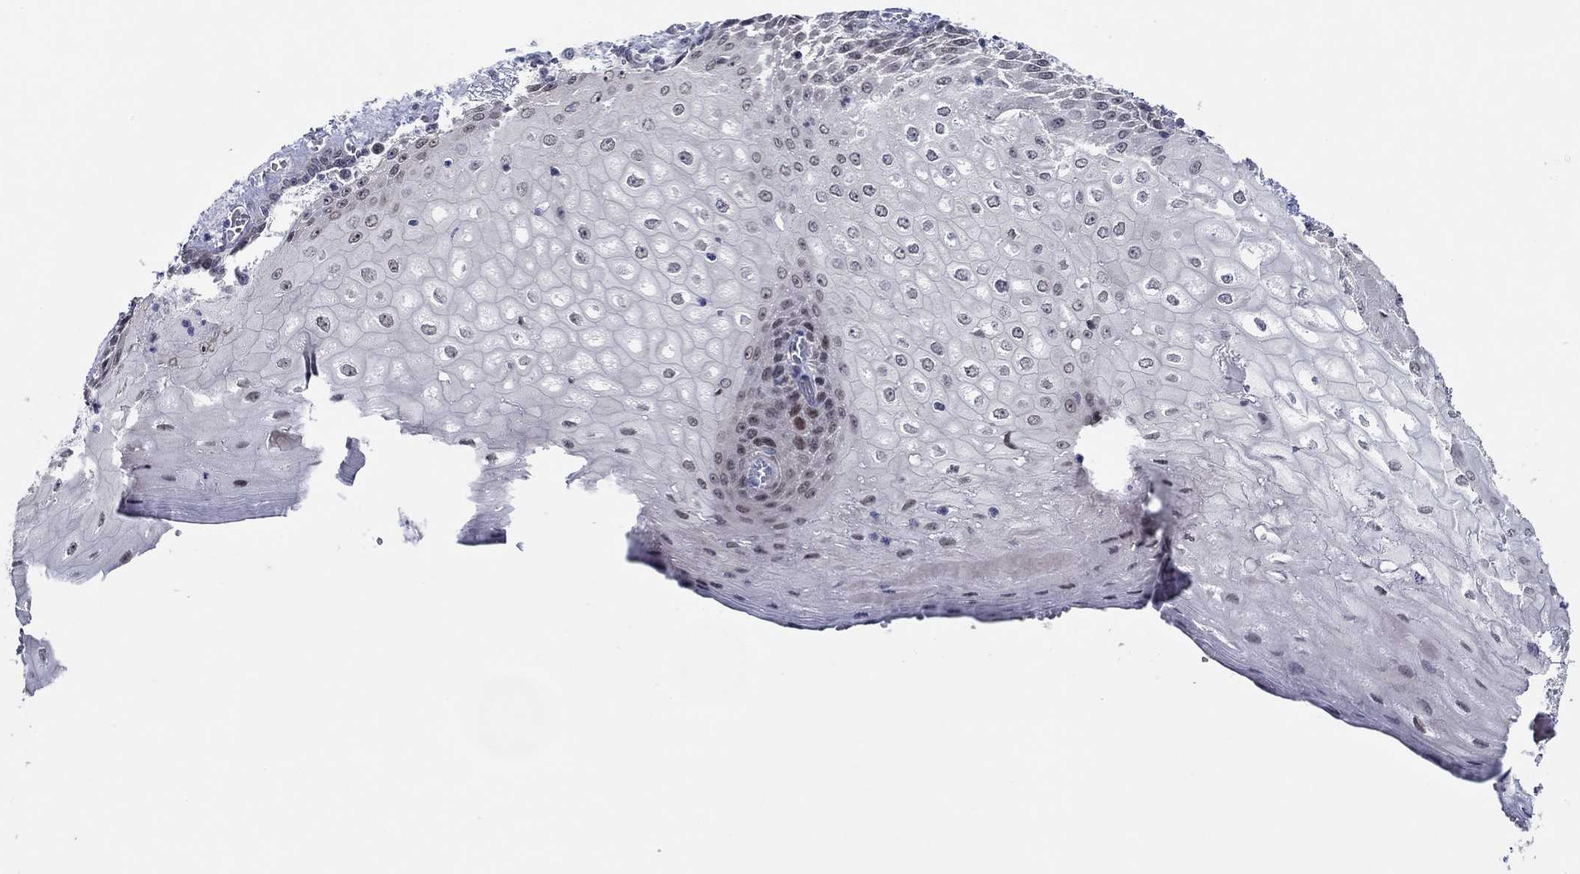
{"staining": {"intensity": "negative", "quantity": "none", "location": "none"}, "tissue": "esophagus", "cell_type": "Squamous epithelial cells", "image_type": "normal", "snomed": [{"axis": "morphology", "description": "Normal tissue, NOS"}, {"axis": "topography", "description": "Esophagus"}], "caption": "Esophagus stained for a protein using immunohistochemistry (IHC) exhibits no staining squamous epithelial cells.", "gene": "SLC34A1", "patient": {"sex": "male", "age": 58}}